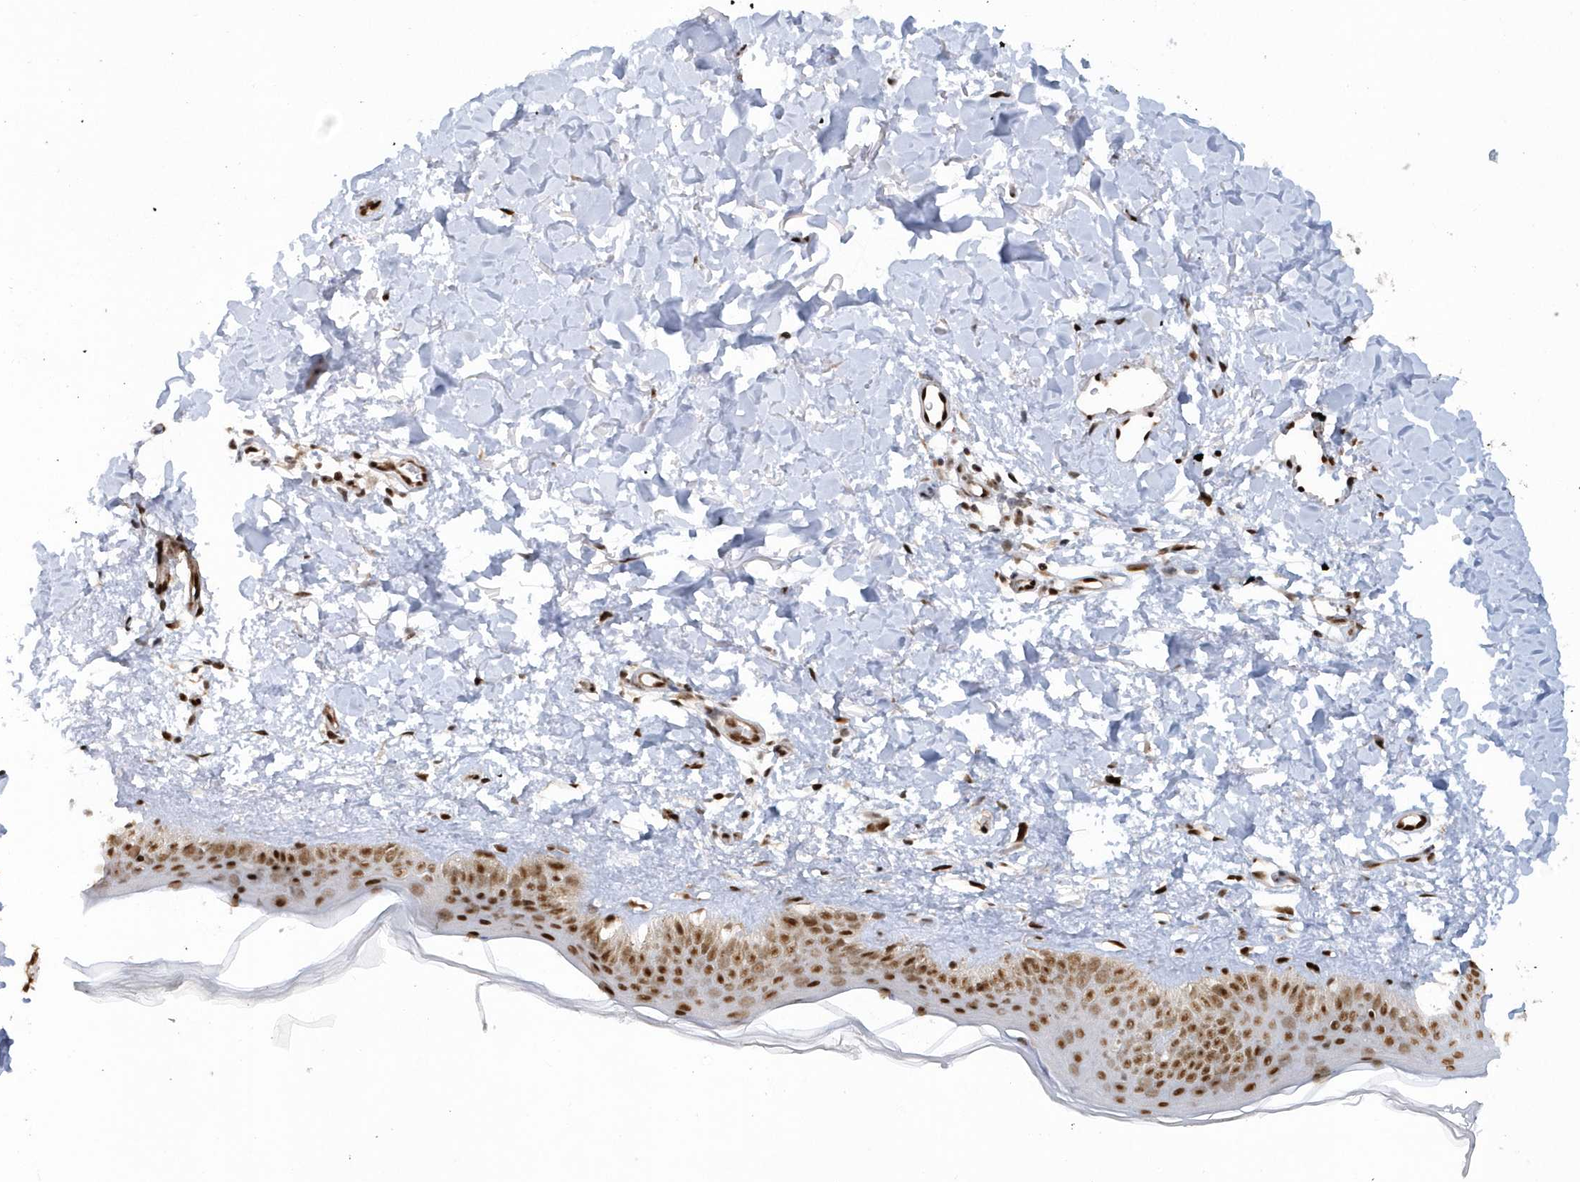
{"staining": {"intensity": "strong", "quantity": ">75%", "location": "nuclear"}, "tissue": "skin", "cell_type": "Fibroblasts", "image_type": "normal", "snomed": [{"axis": "morphology", "description": "Normal tissue, NOS"}, {"axis": "topography", "description": "Skin"}], "caption": "High-power microscopy captured an immunohistochemistry histopathology image of unremarkable skin, revealing strong nuclear staining in approximately >75% of fibroblasts. (DAB (3,3'-diaminobenzidine) IHC with brightfield microscopy, high magnification).", "gene": "SEPHS1", "patient": {"sex": "female", "age": 58}}